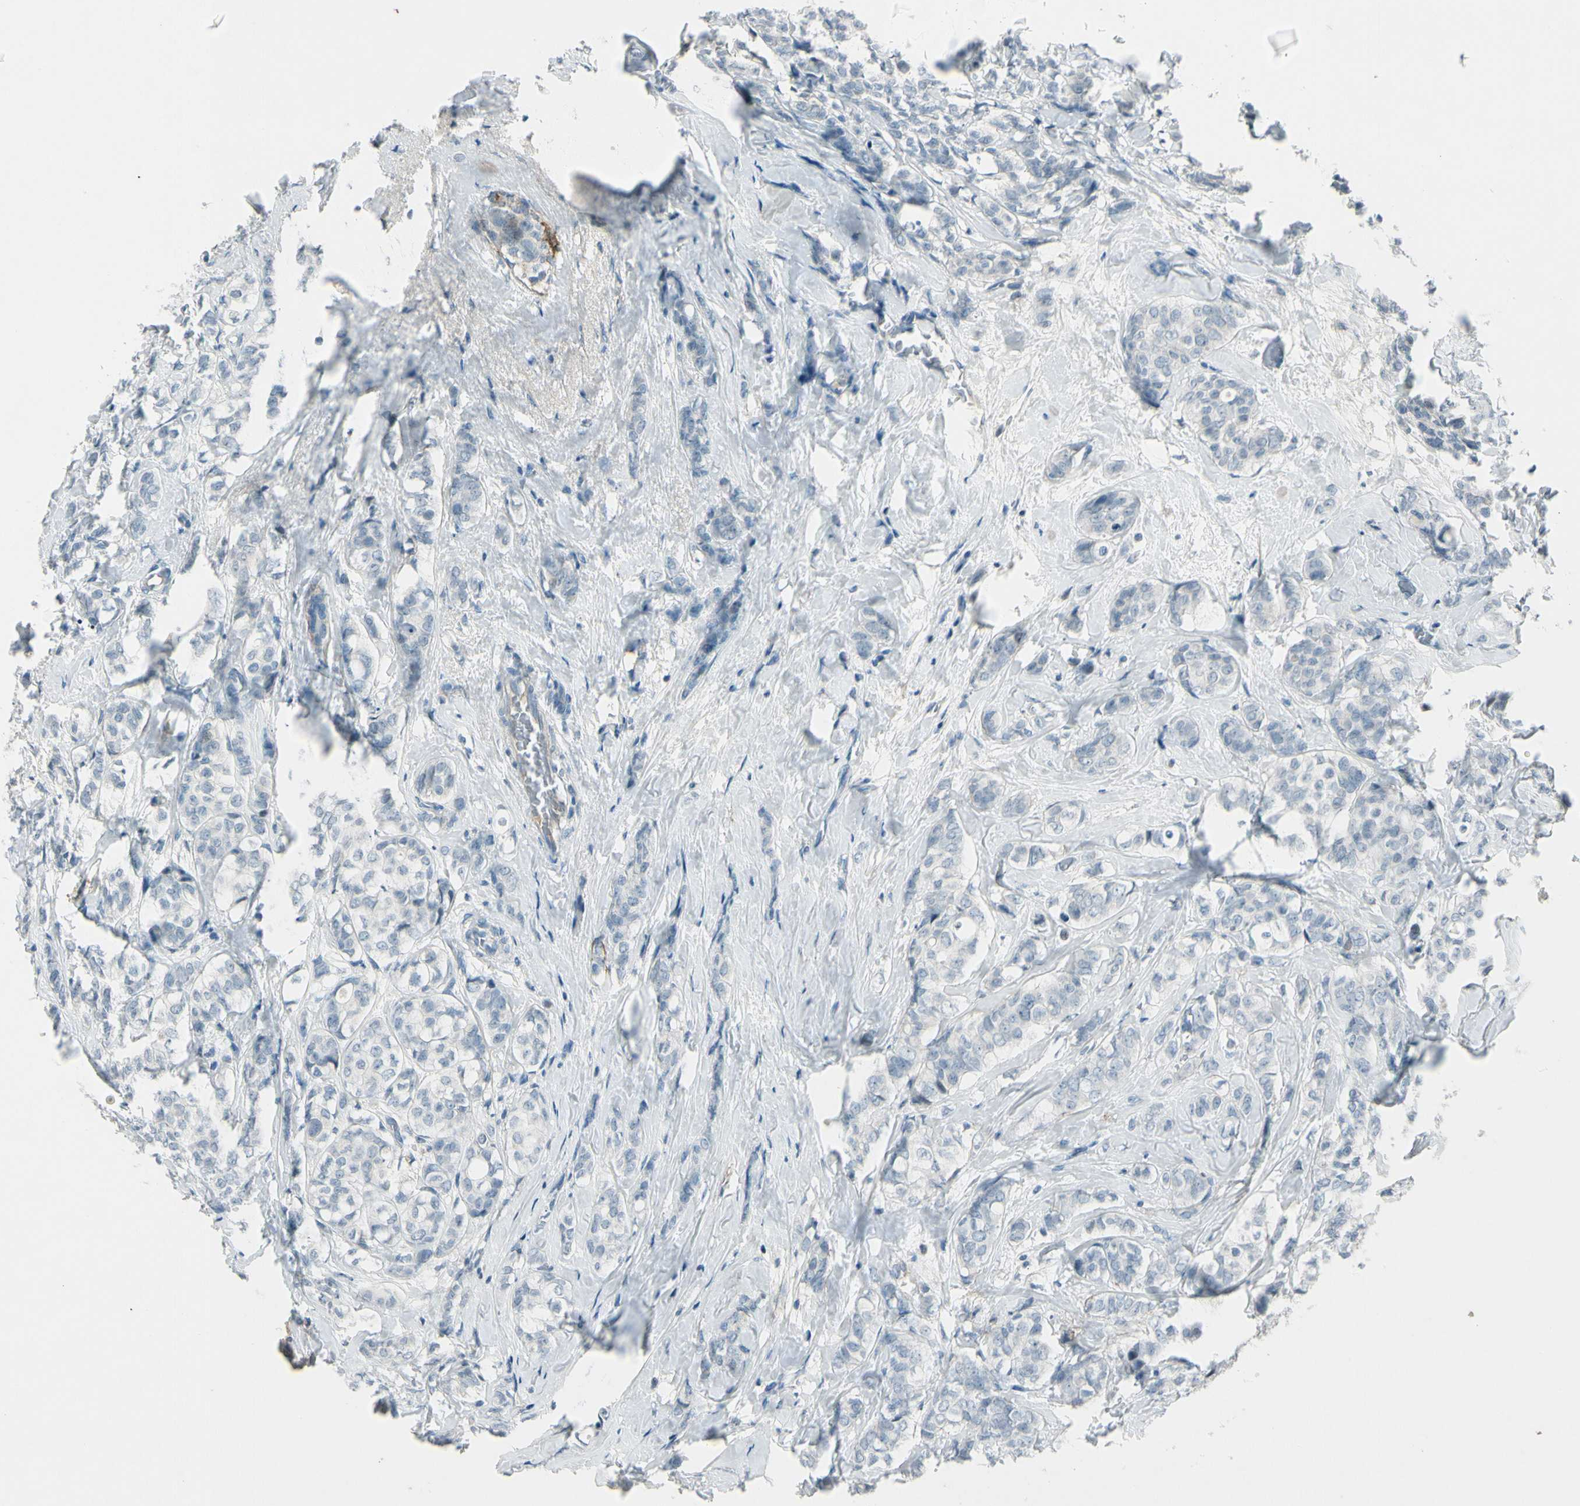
{"staining": {"intensity": "negative", "quantity": "none", "location": "none"}, "tissue": "breast cancer", "cell_type": "Tumor cells", "image_type": "cancer", "snomed": [{"axis": "morphology", "description": "Lobular carcinoma"}, {"axis": "topography", "description": "Breast"}], "caption": "Micrograph shows no significant protein expression in tumor cells of lobular carcinoma (breast).", "gene": "PDPN", "patient": {"sex": "female", "age": 60}}